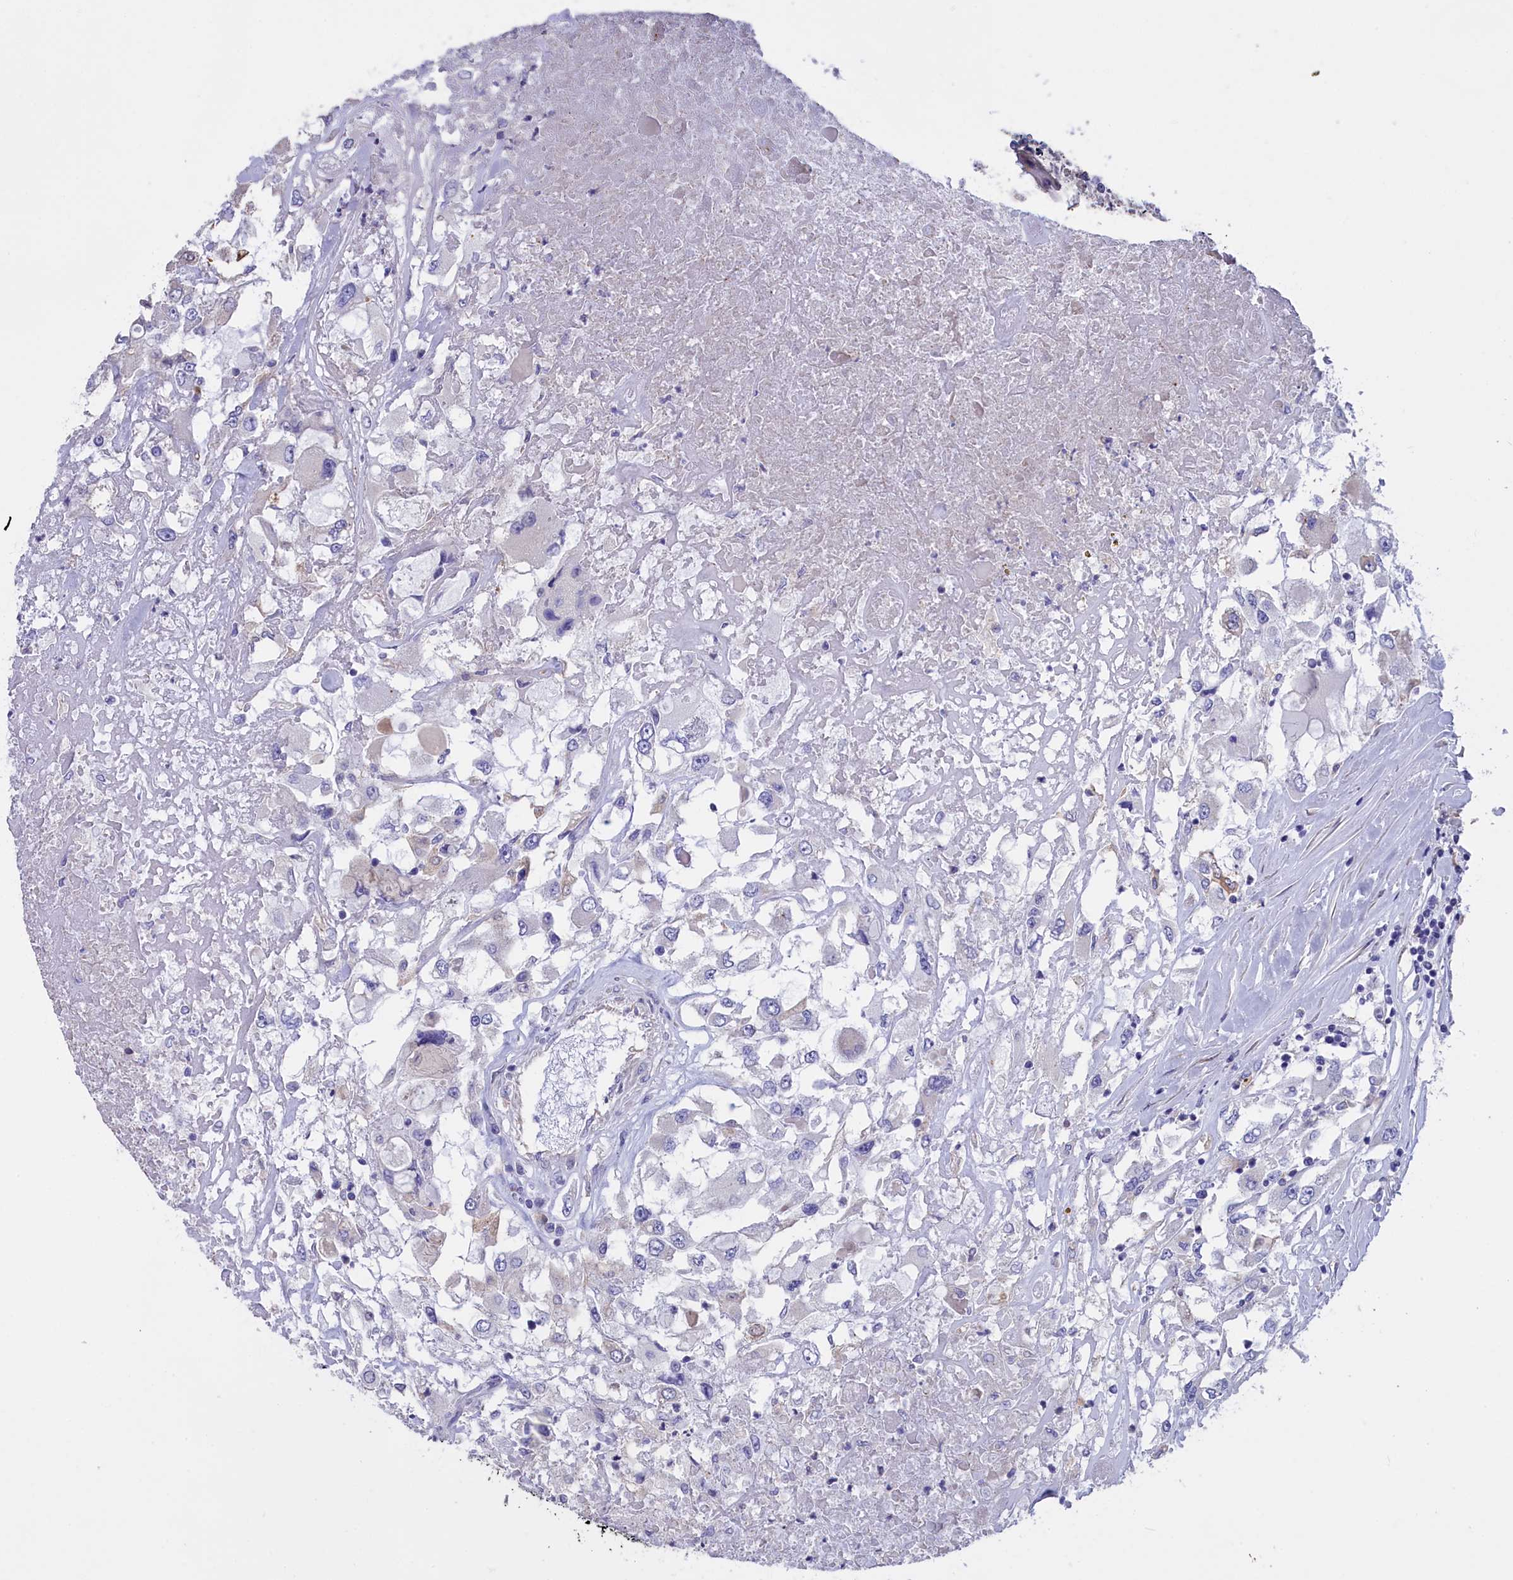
{"staining": {"intensity": "negative", "quantity": "none", "location": "none"}, "tissue": "renal cancer", "cell_type": "Tumor cells", "image_type": "cancer", "snomed": [{"axis": "morphology", "description": "Adenocarcinoma, NOS"}, {"axis": "topography", "description": "Kidney"}], "caption": "IHC histopathology image of human adenocarcinoma (renal) stained for a protein (brown), which exhibits no expression in tumor cells.", "gene": "CYP2U1", "patient": {"sex": "female", "age": 52}}